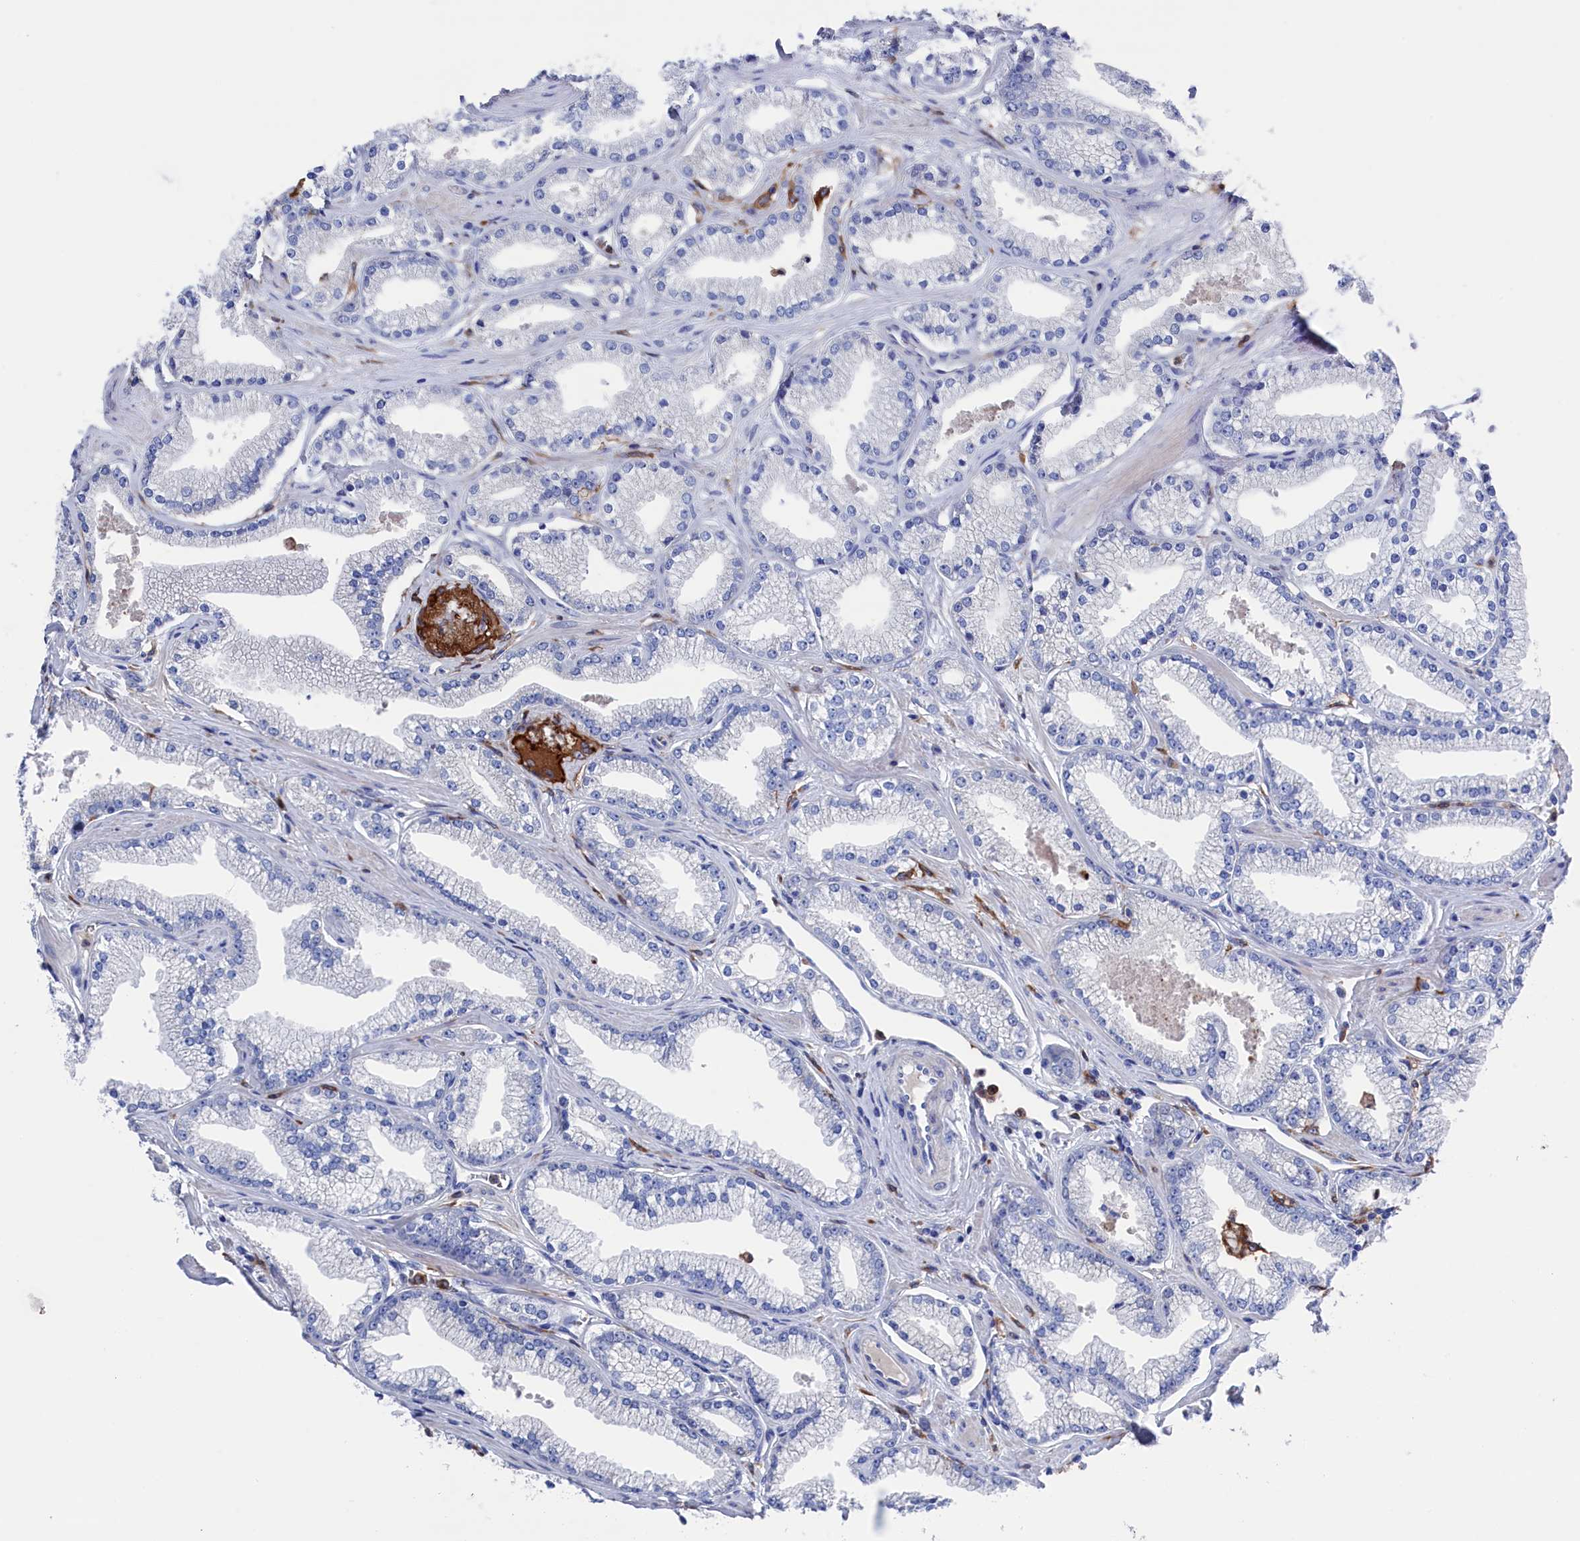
{"staining": {"intensity": "negative", "quantity": "none", "location": "none"}, "tissue": "prostate cancer", "cell_type": "Tumor cells", "image_type": "cancer", "snomed": [{"axis": "morphology", "description": "Adenocarcinoma, High grade"}, {"axis": "topography", "description": "Prostate"}], "caption": "Immunohistochemical staining of prostate high-grade adenocarcinoma exhibits no significant positivity in tumor cells.", "gene": "TYROBP", "patient": {"sex": "male", "age": 67}}